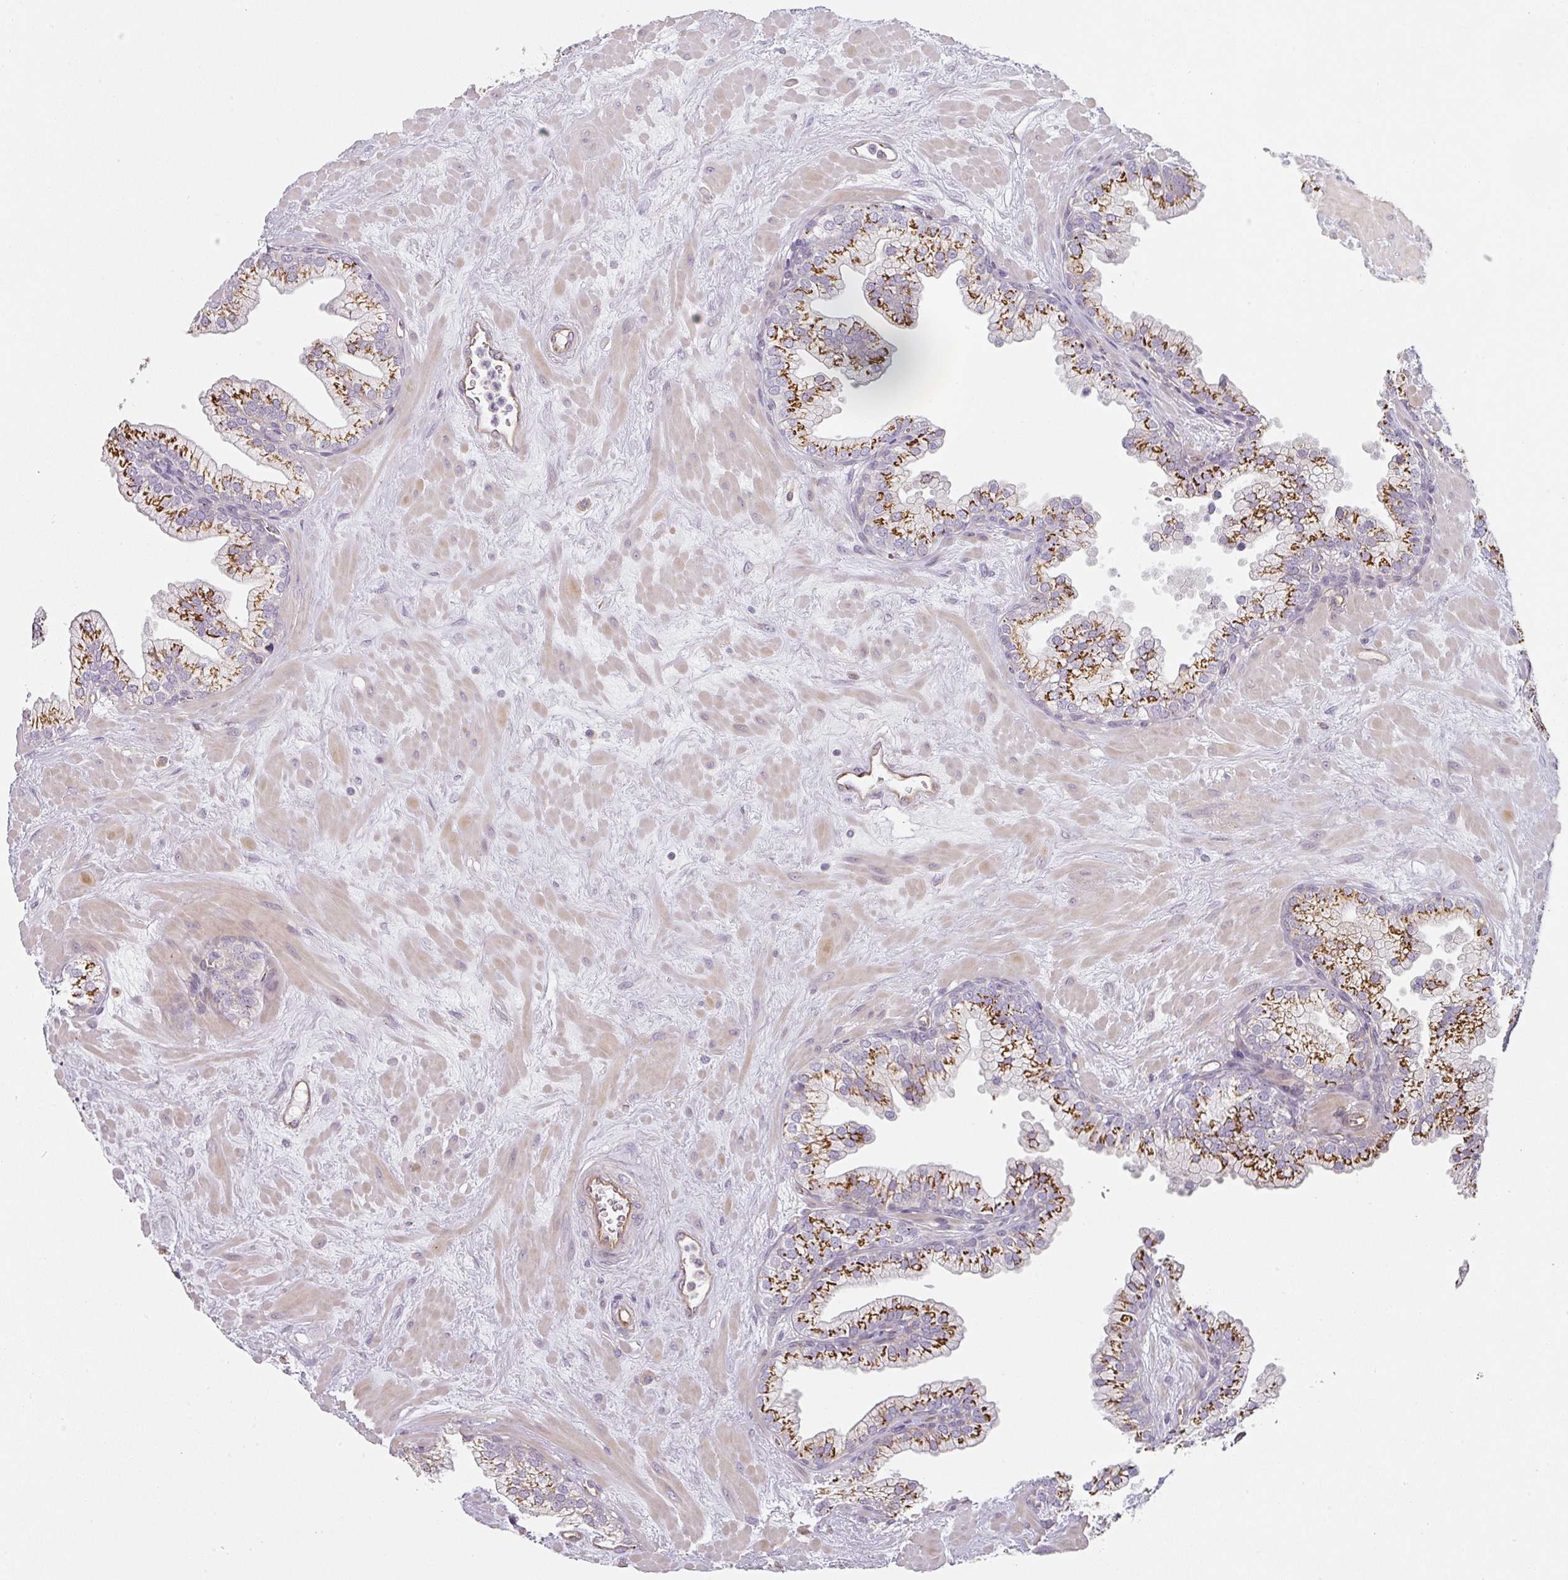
{"staining": {"intensity": "strong", "quantity": "25%-75%", "location": "cytoplasmic/membranous"}, "tissue": "prostate", "cell_type": "Glandular cells", "image_type": "normal", "snomed": [{"axis": "morphology", "description": "Normal tissue, NOS"}, {"axis": "topography", "description": "Prostate"}, {"axis": "topography", "description": "Peripheral nerve tissue"}], "caption": "The micrograph reveals a brown stain indicating the presence of a protein in the cytoplasmic/membranous of glandular cells in prostate. The protein is stained brown, and the nuclei are stained in blue (DAB (3,3'-diaminobenzidine) IHC with brightfield microscopy, high magnification).", "gene": "ATP8B2", "patient": {"sex": "male", "age": 61}}